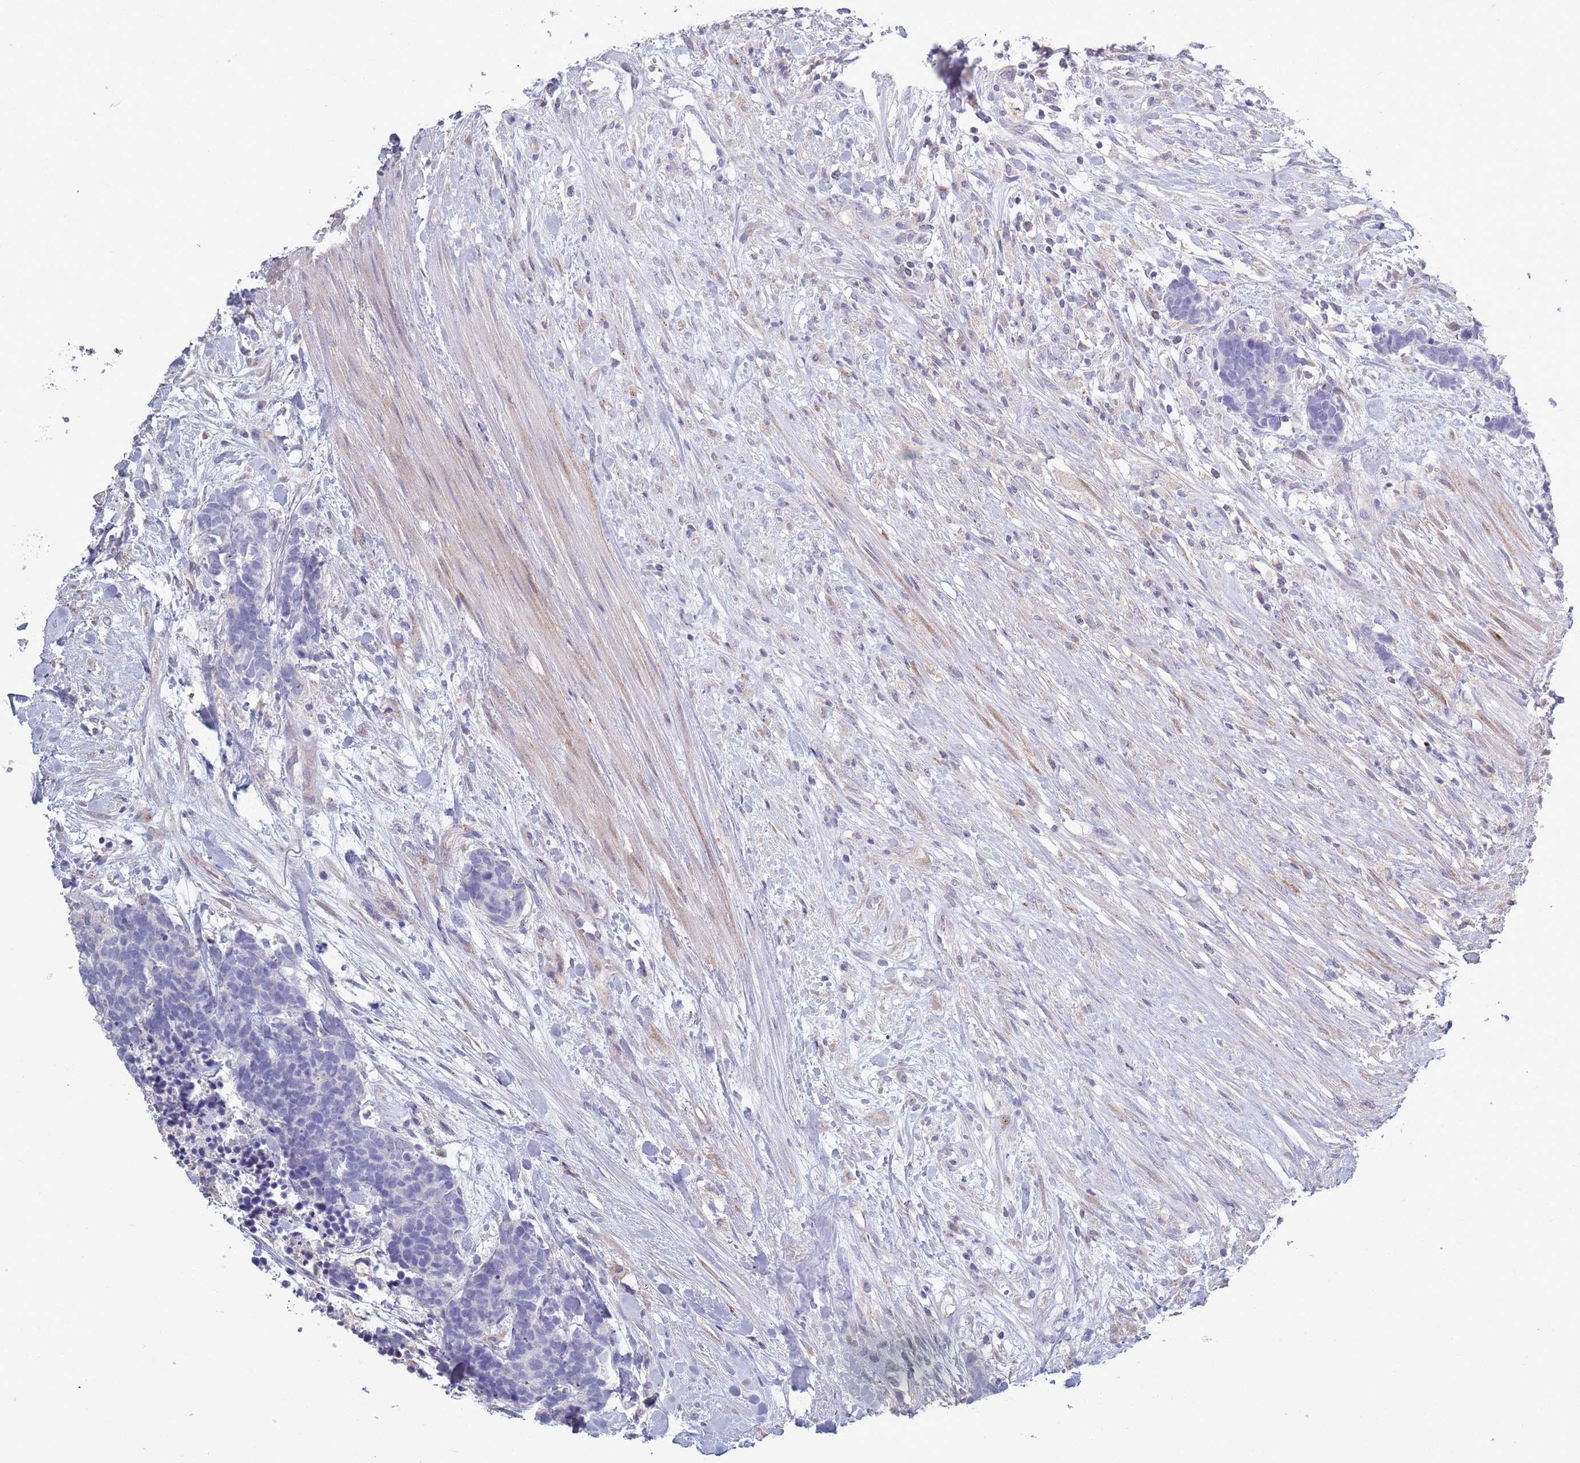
{"staining": {"intensity": "negative", "quantity": "none", "location": "none"}, "tissue": "carcinoid", "cell_type": "Tumor cells", "image_type": "cancer", "snomed": [{"axis": "morphology", "description": "Carcinoma, NOS"}, {"axis": "morphology", "description": "Carcinoid, malignant, NOS"}, {"axis": "topography", "description": "Prostate"}], "caption": "IHC photomicrograph of neoplastic tissue: carcinoma stained with DAB (3,3'-diaminobenzidine) reveals no significant protein expression in tumor cells.", "gene": "ACSBG1", "patient": {"sex": "male", "age": 57}}